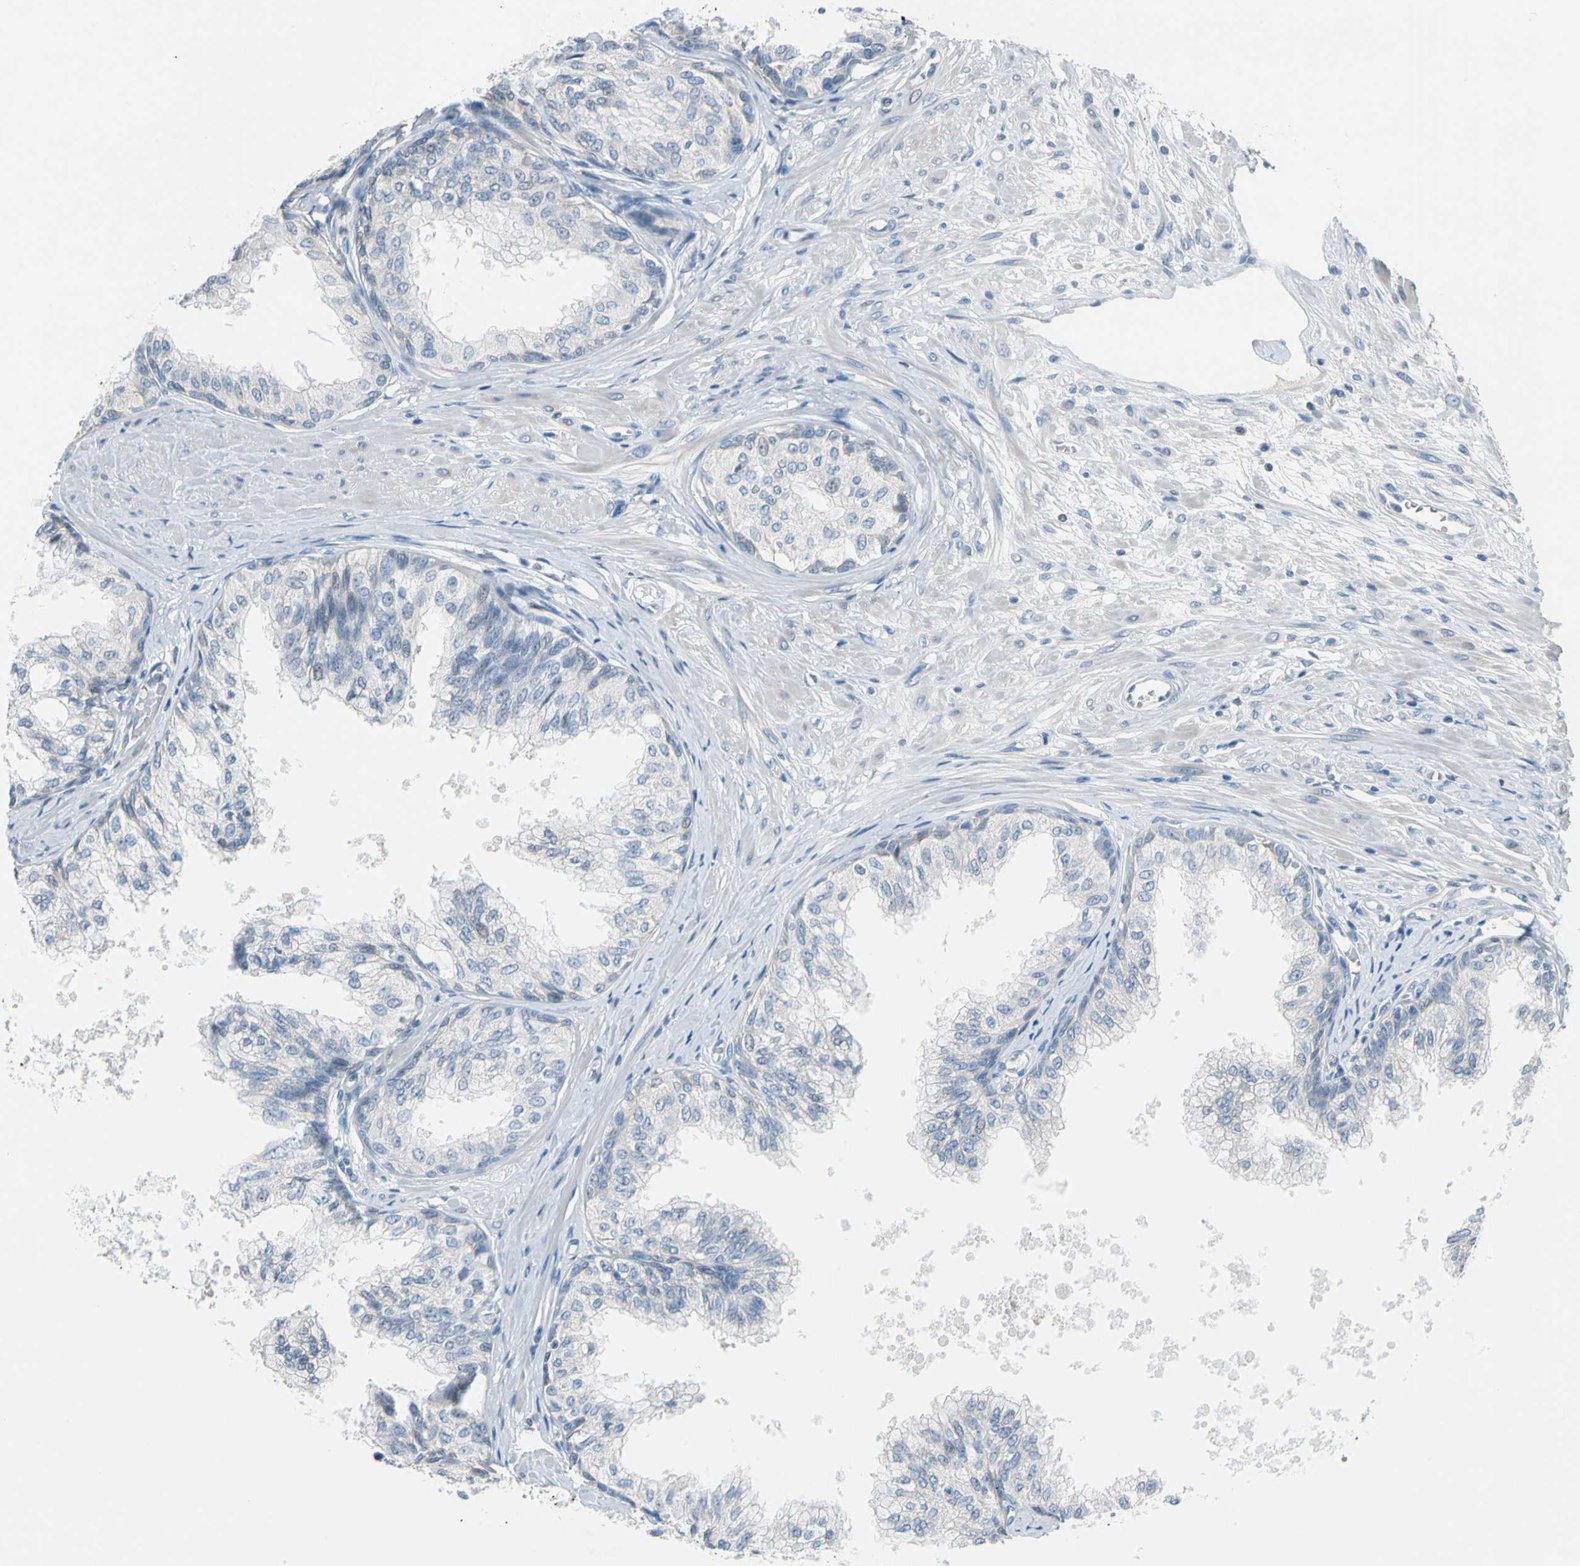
{"staining": {"intensity": "weak", "quantity": "<25%", "location": "cytoplasmic/membranous"}, "tissue": "prostate", "cell_type": "Glandular cells", "image_type": "normal", "snomed": [{"axis": "morphology", "description": "Normal tissue, NOS"}, {"axis": "topography", "description": "Prostate"}, {"axis": "topography", "description": "Seminal veicle"}], "caption": "This micrograph is of unremarkable prostate stained with immunohistochemistry to label a protein in brown with the nuclei are counter-stained blue. There is no staining in glandular cells.", "gene": "STK40", "patient": {"sex": "male", "age": 60}}